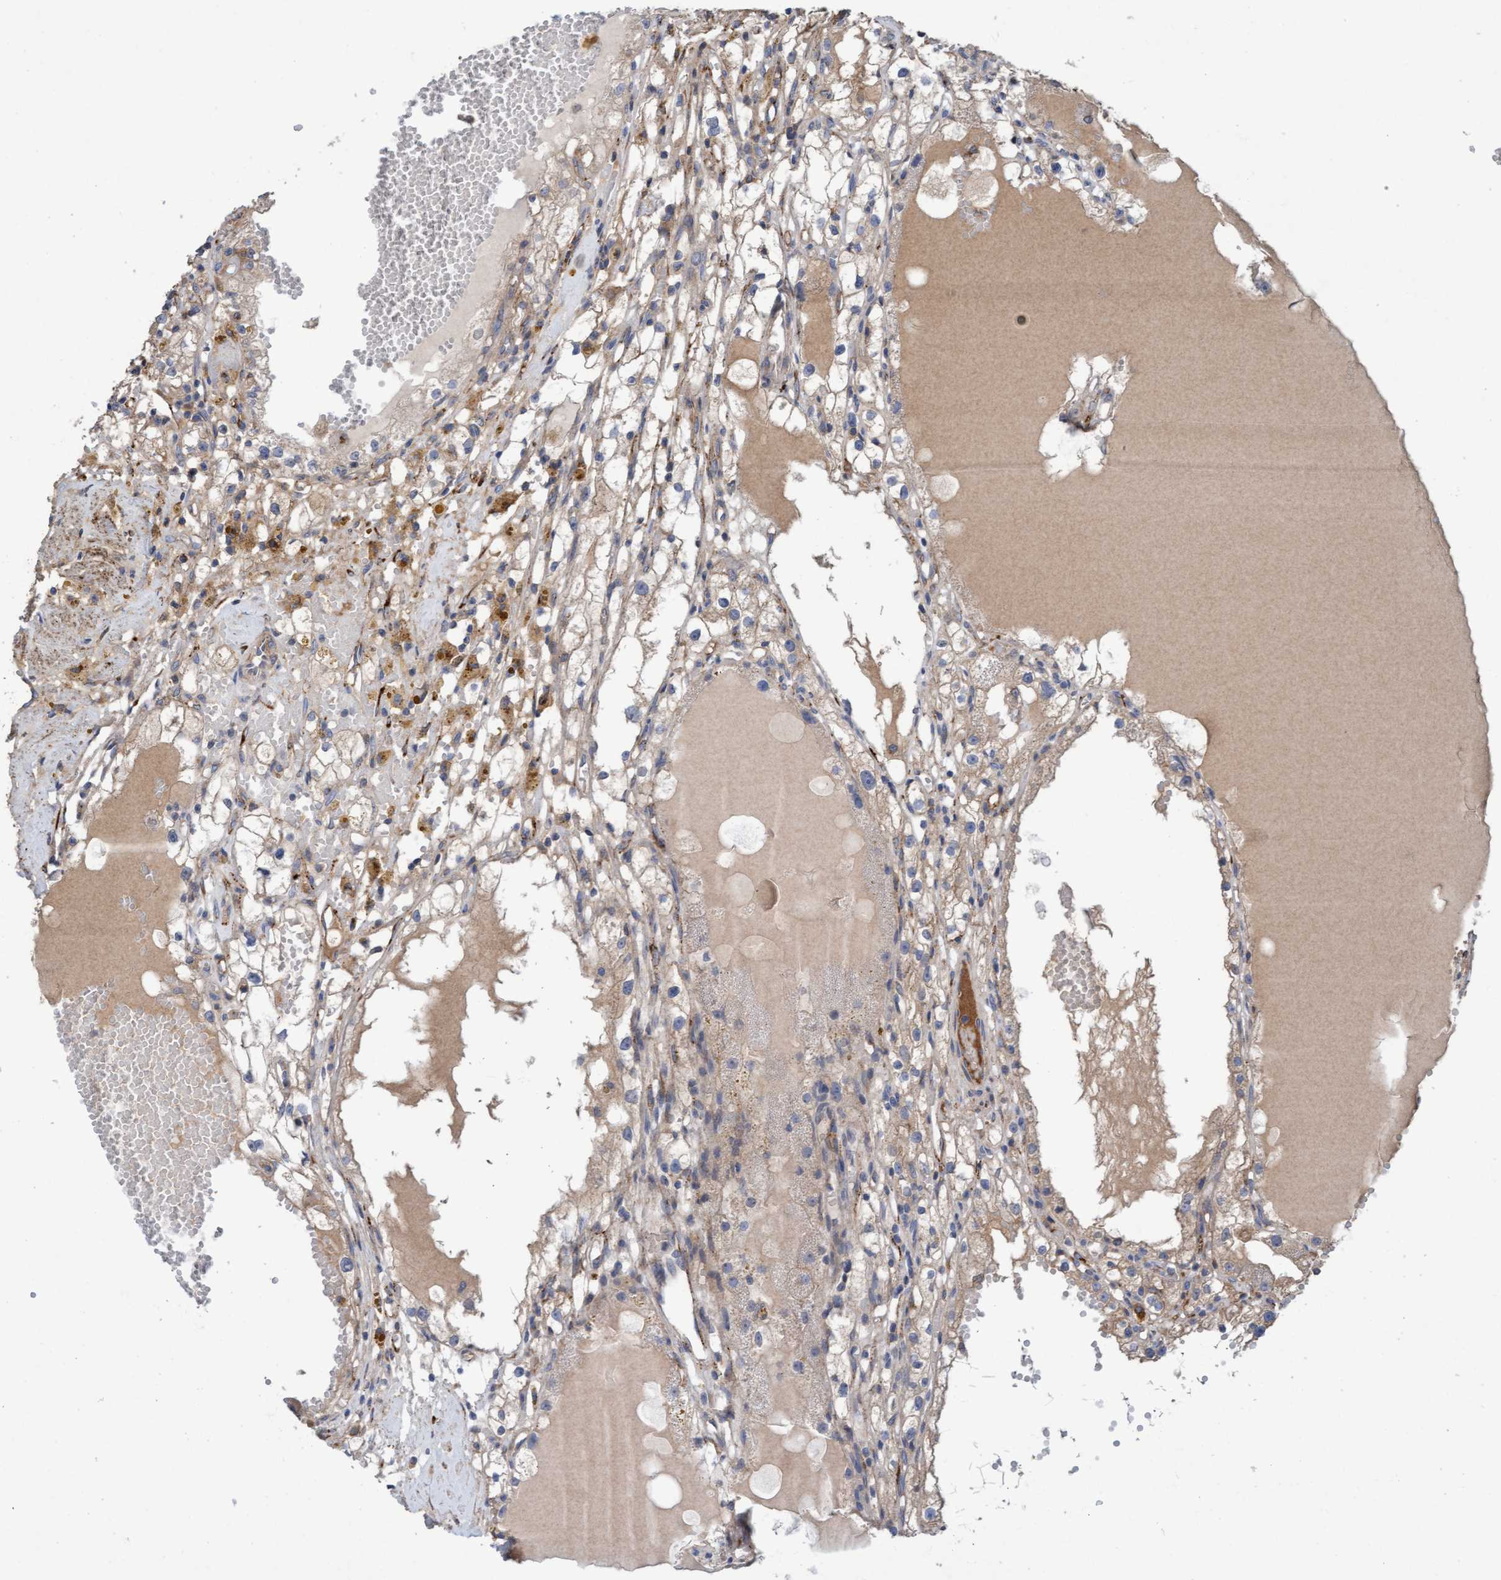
{"staining": {"intensity": "weak", "quantity": "25%-75%", "location": "cytoplasmic/membranous"}, "tissue": "renal cancer", "cell_type": "Tumor cells", "image_type": "cancer", "snomed": [{"axis": "morphology", "description": "Adenocarcinoma, NOS"}, {"axis": "topography", "description": "Kidney"}], "caption": "This is an image of immunohistochemistry staining of renal adenocarcinoma, which shows weak positivity in the cytoplasmic/membranous of tumor cells.", "gene": "DDHD2", "patient": {"sex": "male", "age": 56}}